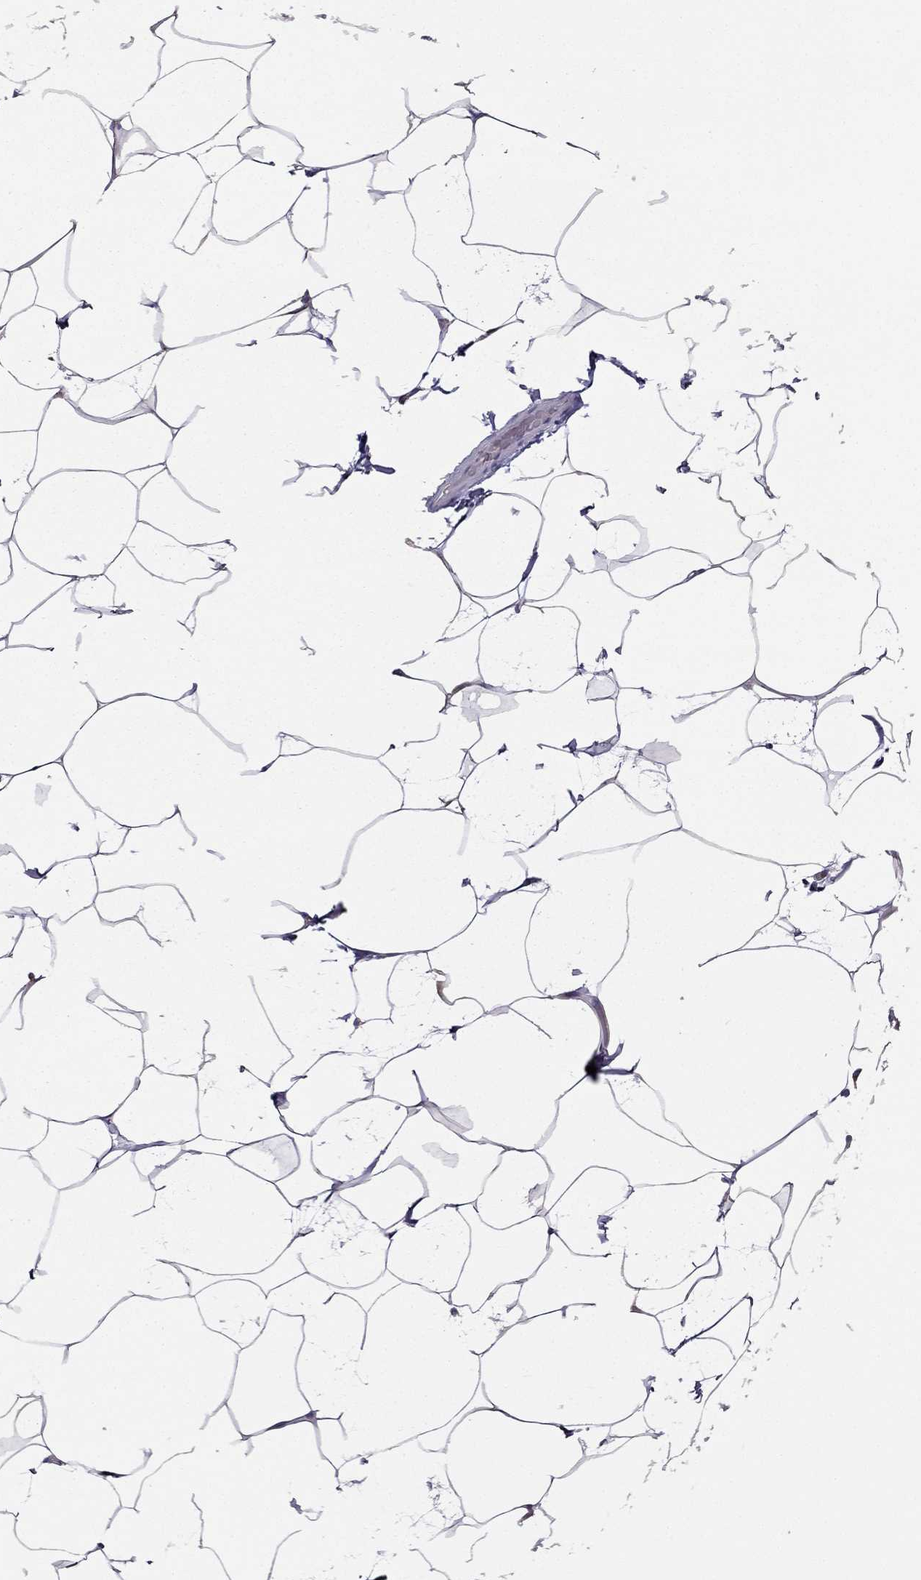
{"staining": {"intensity": "negative", "quantity": "none", "location": "none"}, "tissue": "breast", "cell_type": "Adipocytes", "image_type": "normal", "snomed": [{"axis": "morphology", "description": "Normal tissue, NOS"}, {"axis": "topography", "description": "Breast"}], "caption": "An IHC micrograph of normal breast is shown. There is no staining in adipocytes of breast. (Brightfield microscopy of DAB immunohistochemistry (IHC) at high magnification).", "gene": "IKBIP", "patient": {"sex": "female", "age": 32}}